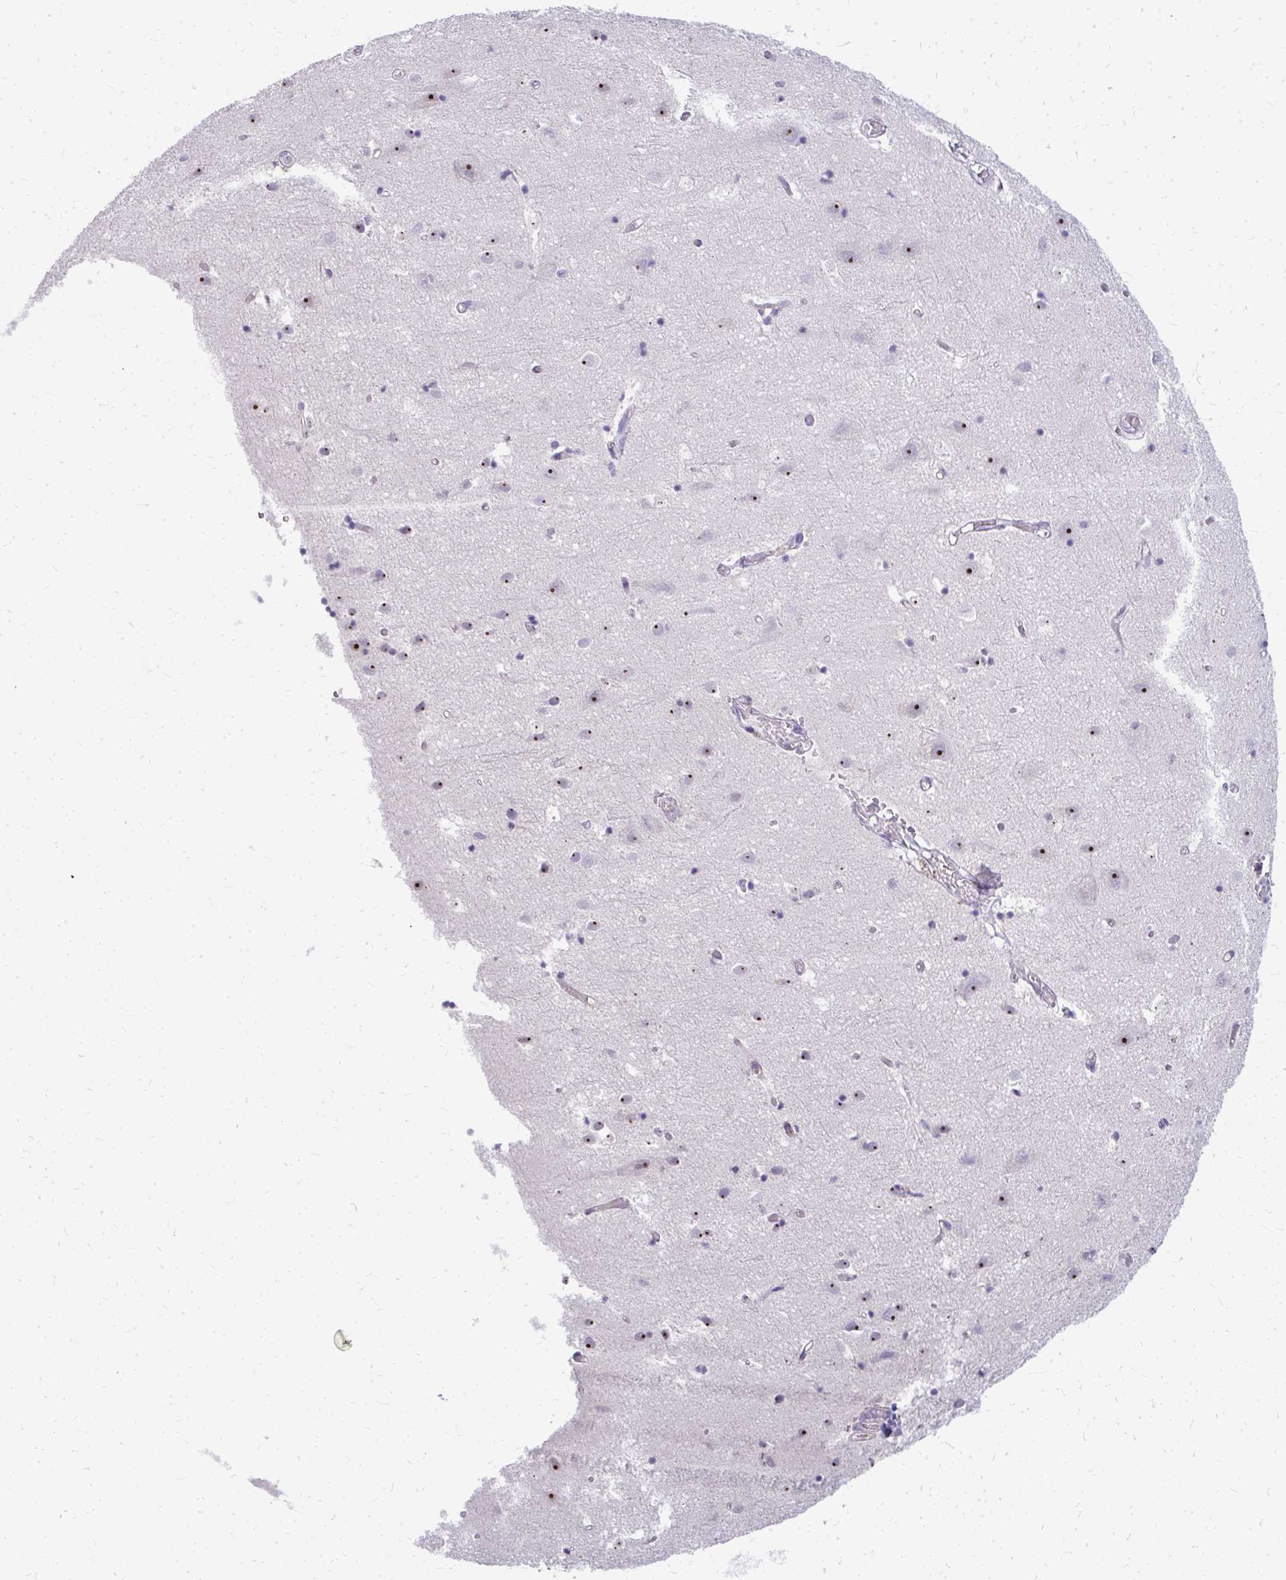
{"staining": {"intensity": "negative", "quantity": "none", "location": "none"}, "tissue": "cerebral cortex", "cell_type": "Endothelial cells", "image_type": "normal", "snomed": [{"axis": "morphology", "description": "Normal tissue, NOS"}, {"axis": "topography", "description": "Cerebral cortex"}], "caption": "Histopathology image shows no significant protein positivity in endothelial cells of normal cerebral cortex. (DAB immunohistochemistry visualized using brightfield microscopy, high magnification).", "gene": "FAM9A", "patient": {"sex": "male", "age": 70}}